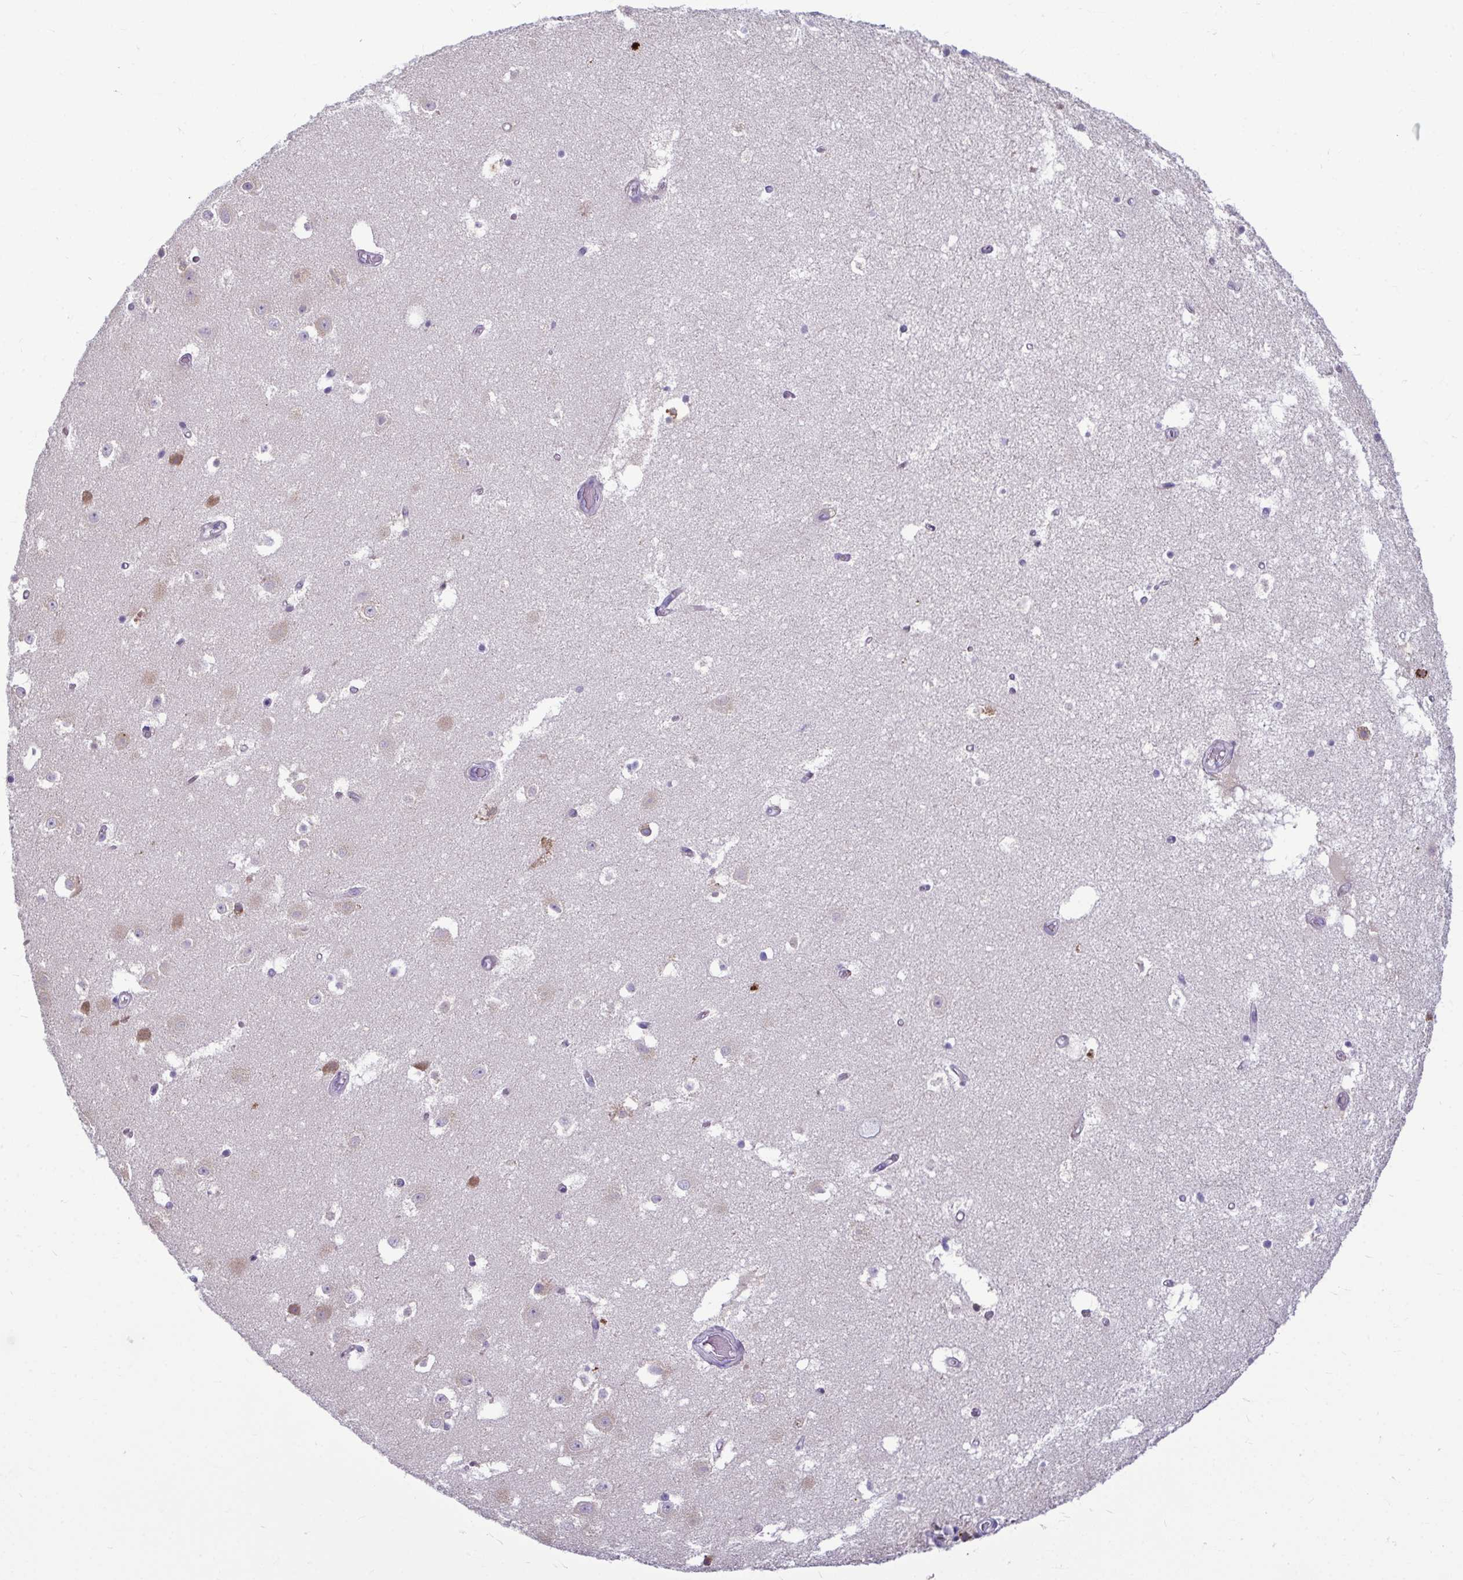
{"staining": {"intensity": "negative", "quantity": "none", "location": "none"}, "tissue": "hippocampus", "cell_type": "Glial cells", "image_type": "normal", "snomed": [{"axis": "morphology", "description": "Normal tissue, NOS"}, {"axis": "topography", "description": "Hippocampus"}], "caption": "This histopathology image is of unremarkable hippocampus stained with immunohistochemistry to label a protein in brown with the nuclei are counter-stained blue. There is no expression in glial cells. (DAB immunohistochemistry (IHC) visualized using brightfield microscopy, high magnification).", "gene": "SERPINI1", "patient": {"sex": "female", "age": 52}}